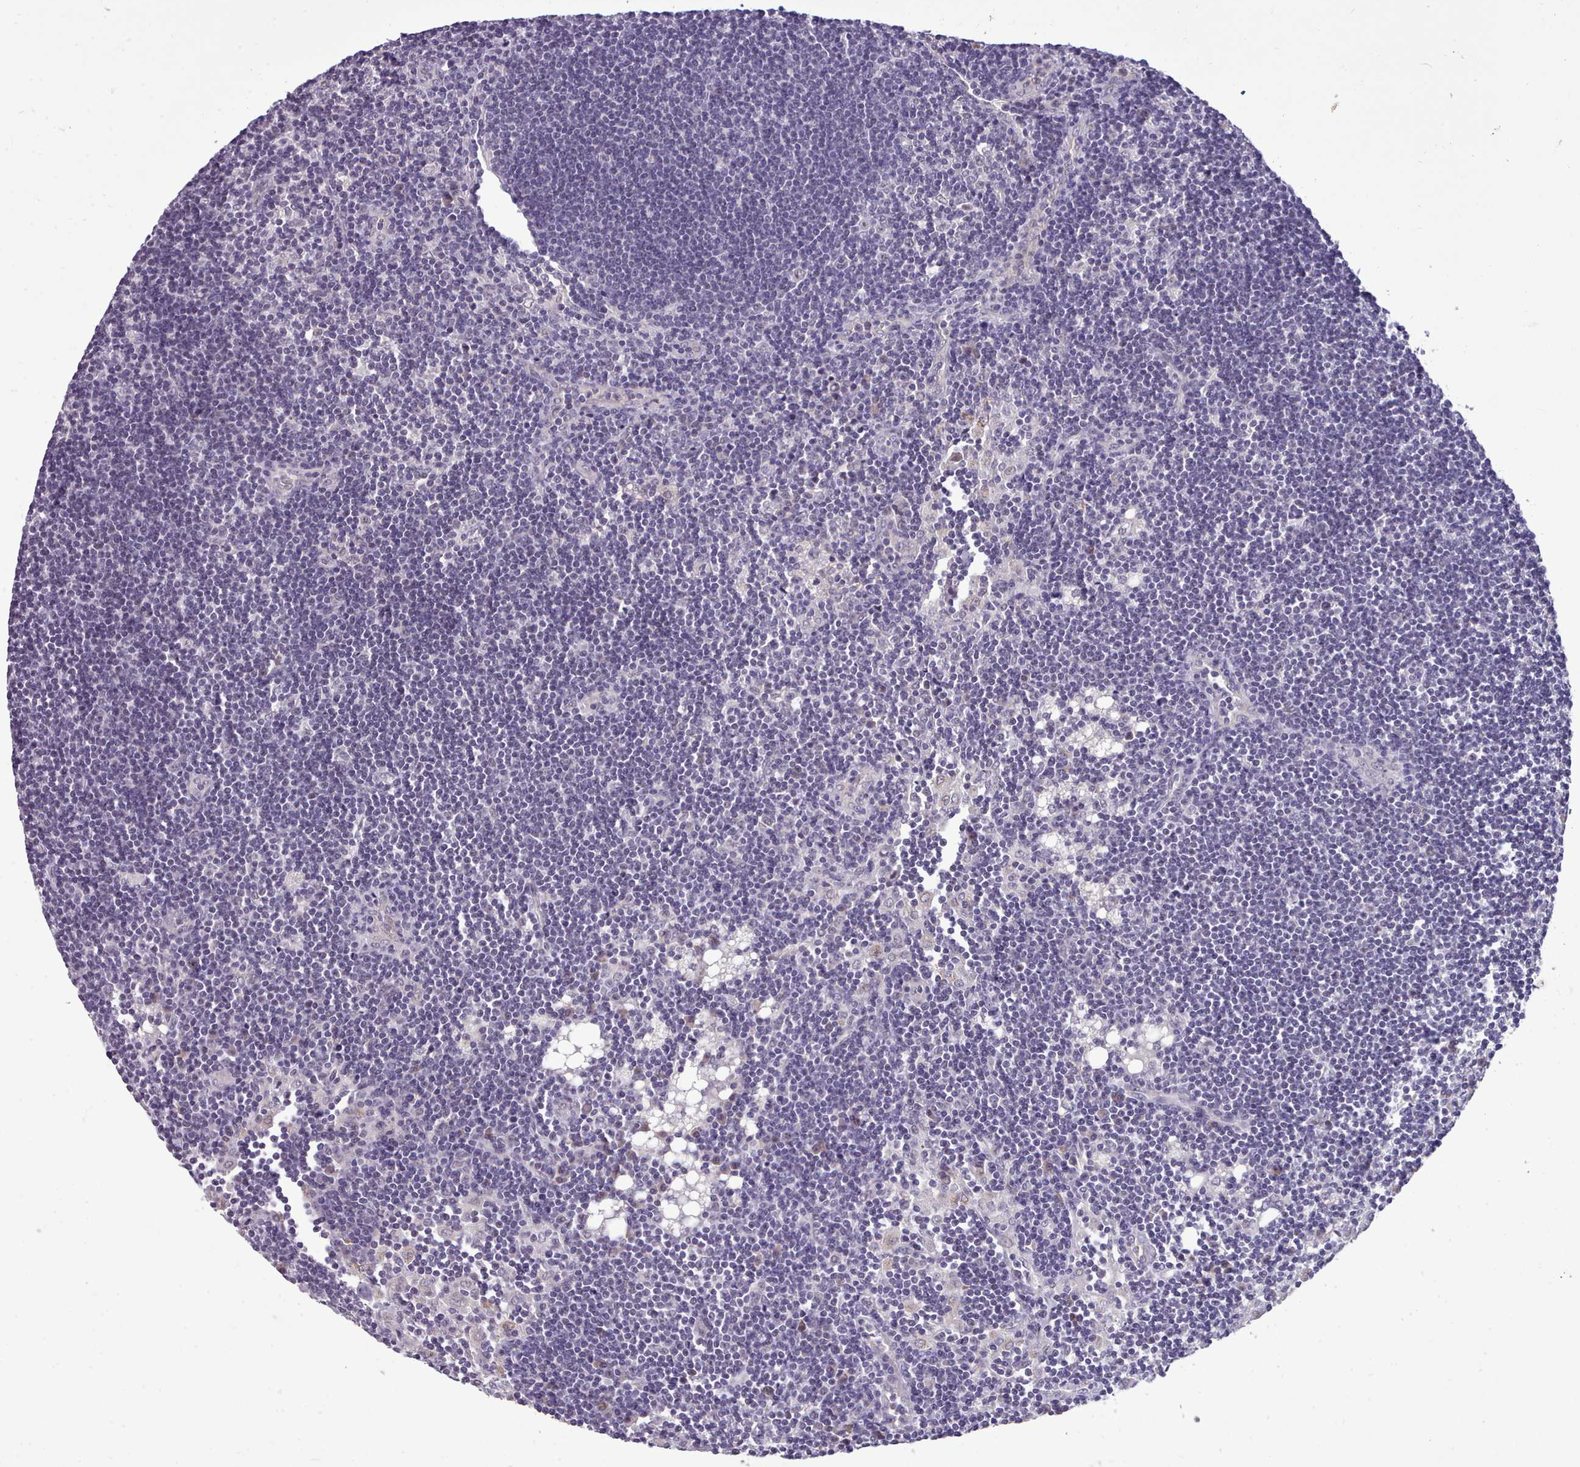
{"staining": {"intensity": "negative", "quantity": "none", "location": "none"}, "tissue": "lymph node", "cell_type": "Germinal center cells", "image_type": "normal", "snomed": [{"axis": "morphology", "description": "Normal tissue, NOS"}, {"axis": "topography", "description": "Lymph node"}], "caption": "A histopathology image of human lymph node is negative for staining in germinal center cells. The staining is performed using DAB brown chromogen with nuclei counter-stained in using hematoxylin.", "gene": "KCTD16", "patient": {"sex": "male", "age": 24}}